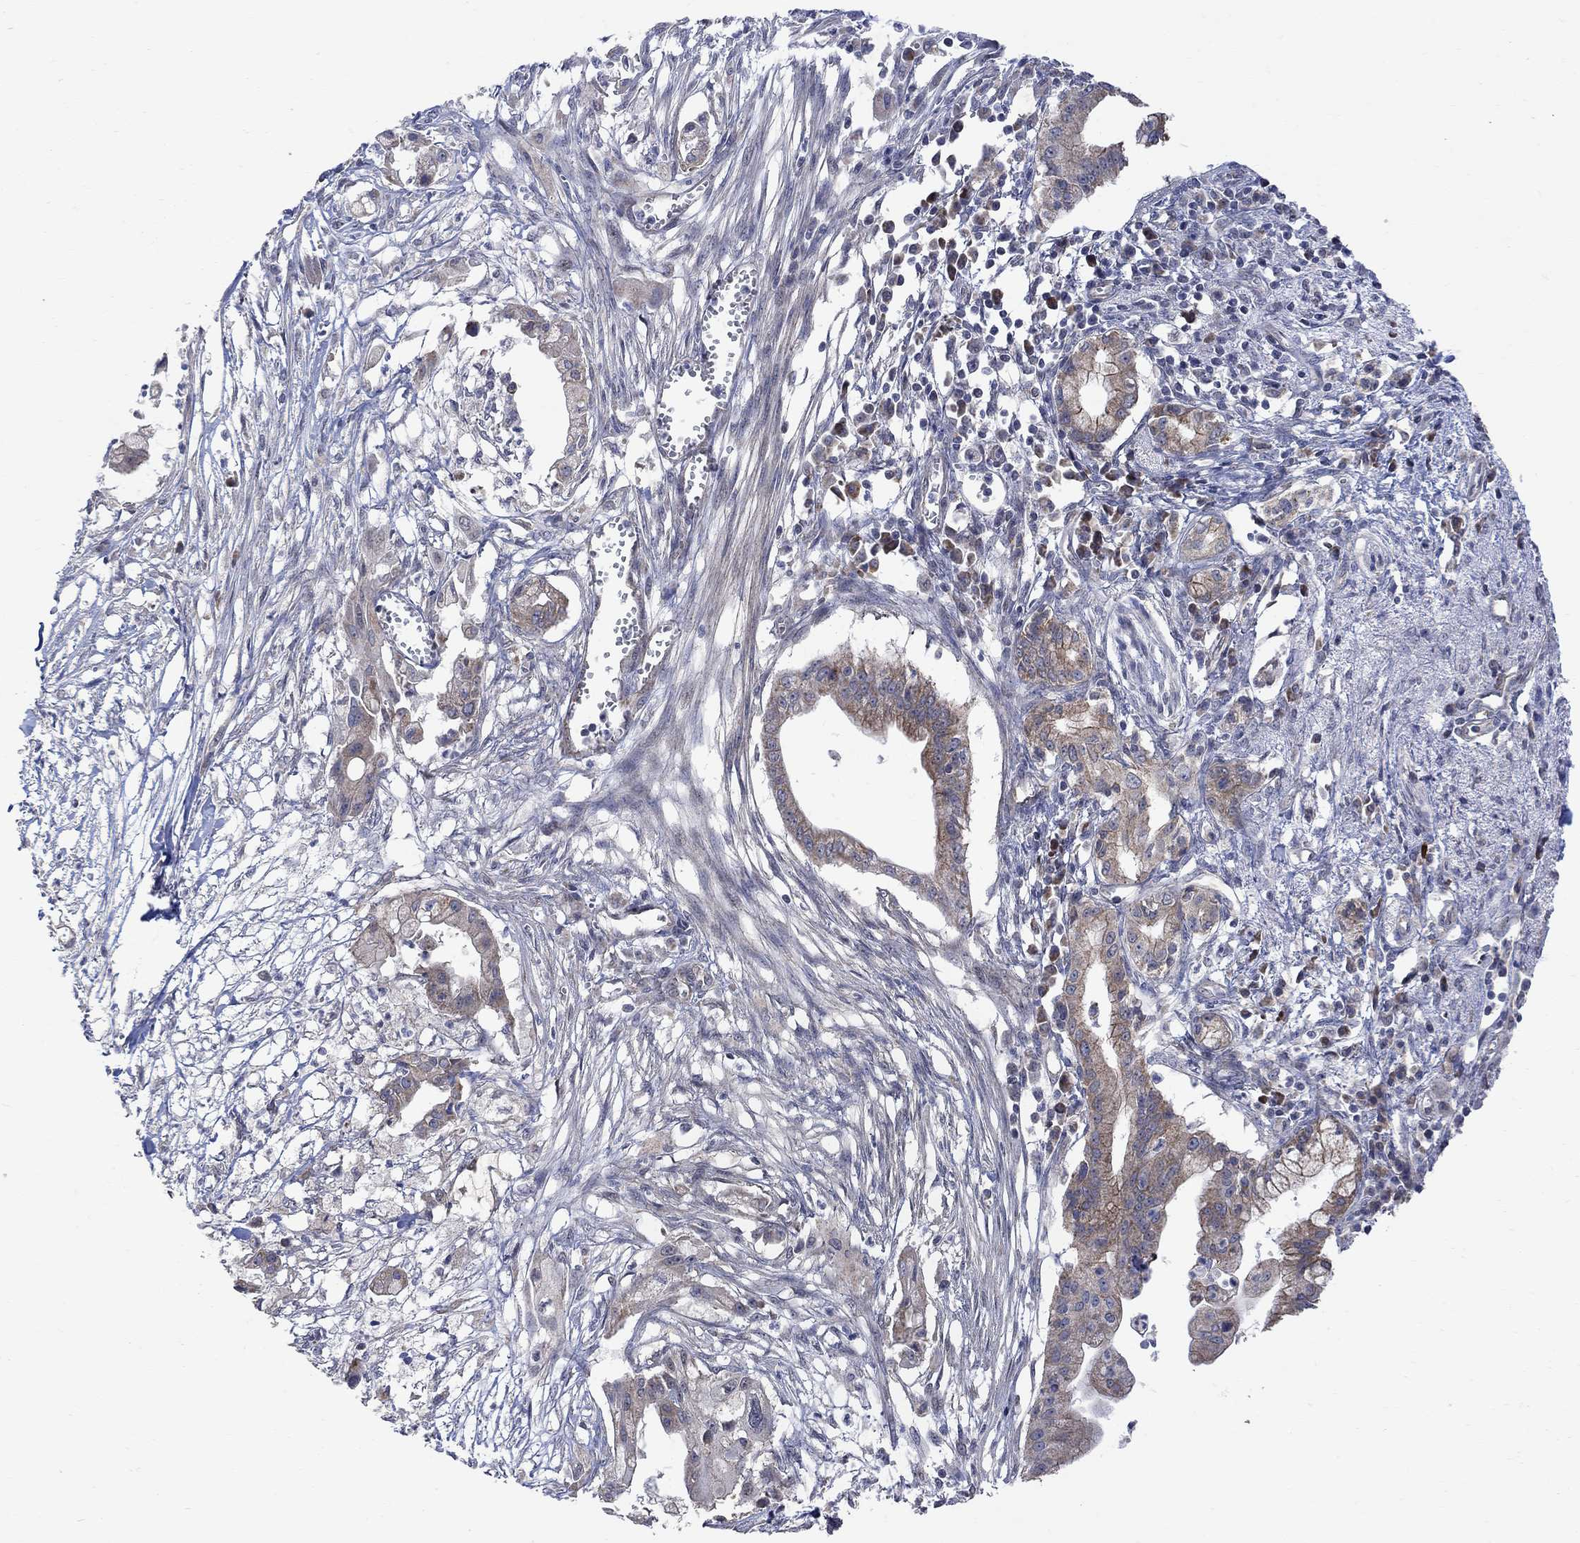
{"staining": {"intensity": "moderate", "quantity": "<25%", "location": "cytoplasmic/membranous"}, "tissue": "pancreatic cancer", "cell_type": "Tumor cells", "image_type": "cancer", "snomed": [{"axis": "morphology", "description": "Normal tissue, NOS"}, {"axis": "morphology", "description": "Adenocarcinoma, NOS"}, {"axis": "topography", "description": "Pancreas"}], "caption": "Human pancreatic cancer (adenocarcinoma) stained with a protein marker displays moderate staining in tumor cells.", "gene": "ANKRA2", "patient": {"sex": "female", "age": 58}}